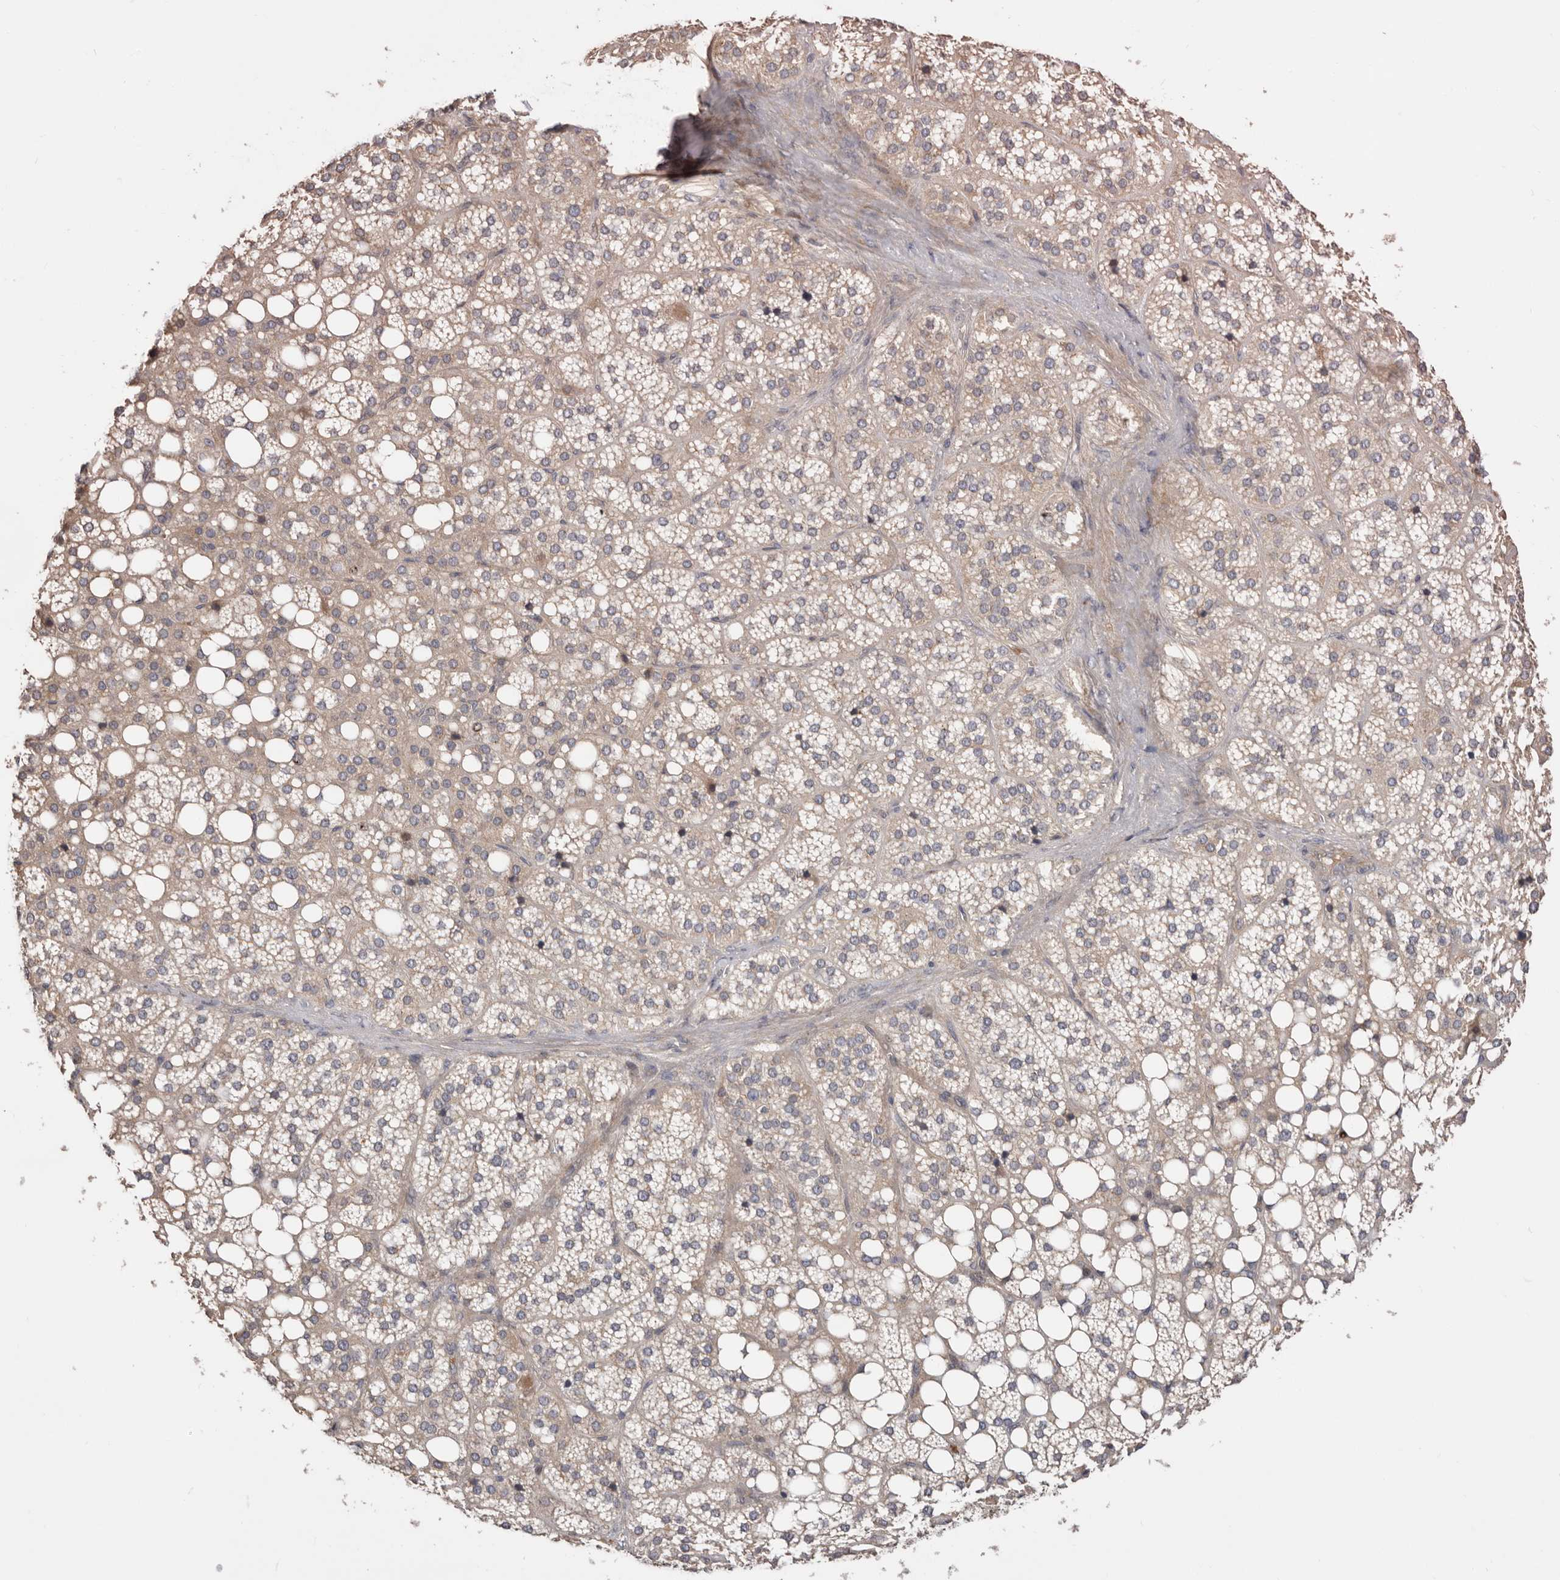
{"staining": {"intensity": "moderate", "quantity": "25%-75%", "location": "cytoplasmic/membranous,nuclear"}, "tissue": "adrenal gland", "cell_type": "Glandular cells", "image_type": "normal", "snomed": [{"axis": "morphology", "description": "Normal tissue, NOS"}, {"axis": "topography", "description": "Adrenal gland"}], "caption": "Brown immunohistochemical staining in benign human adrenal gland shows moderate cytoplasmic/membranous,nuclear positivity in about 25%-75% of glandular cells. The protein of interest is stained brown, and the nuclei are stained in blue (DAB (3,3'-diaminobenzidine) IHC with brightfield microscopy, high magnification).", "gene": "DOP1A", "patient": {"sex": "female", "age": 59}}